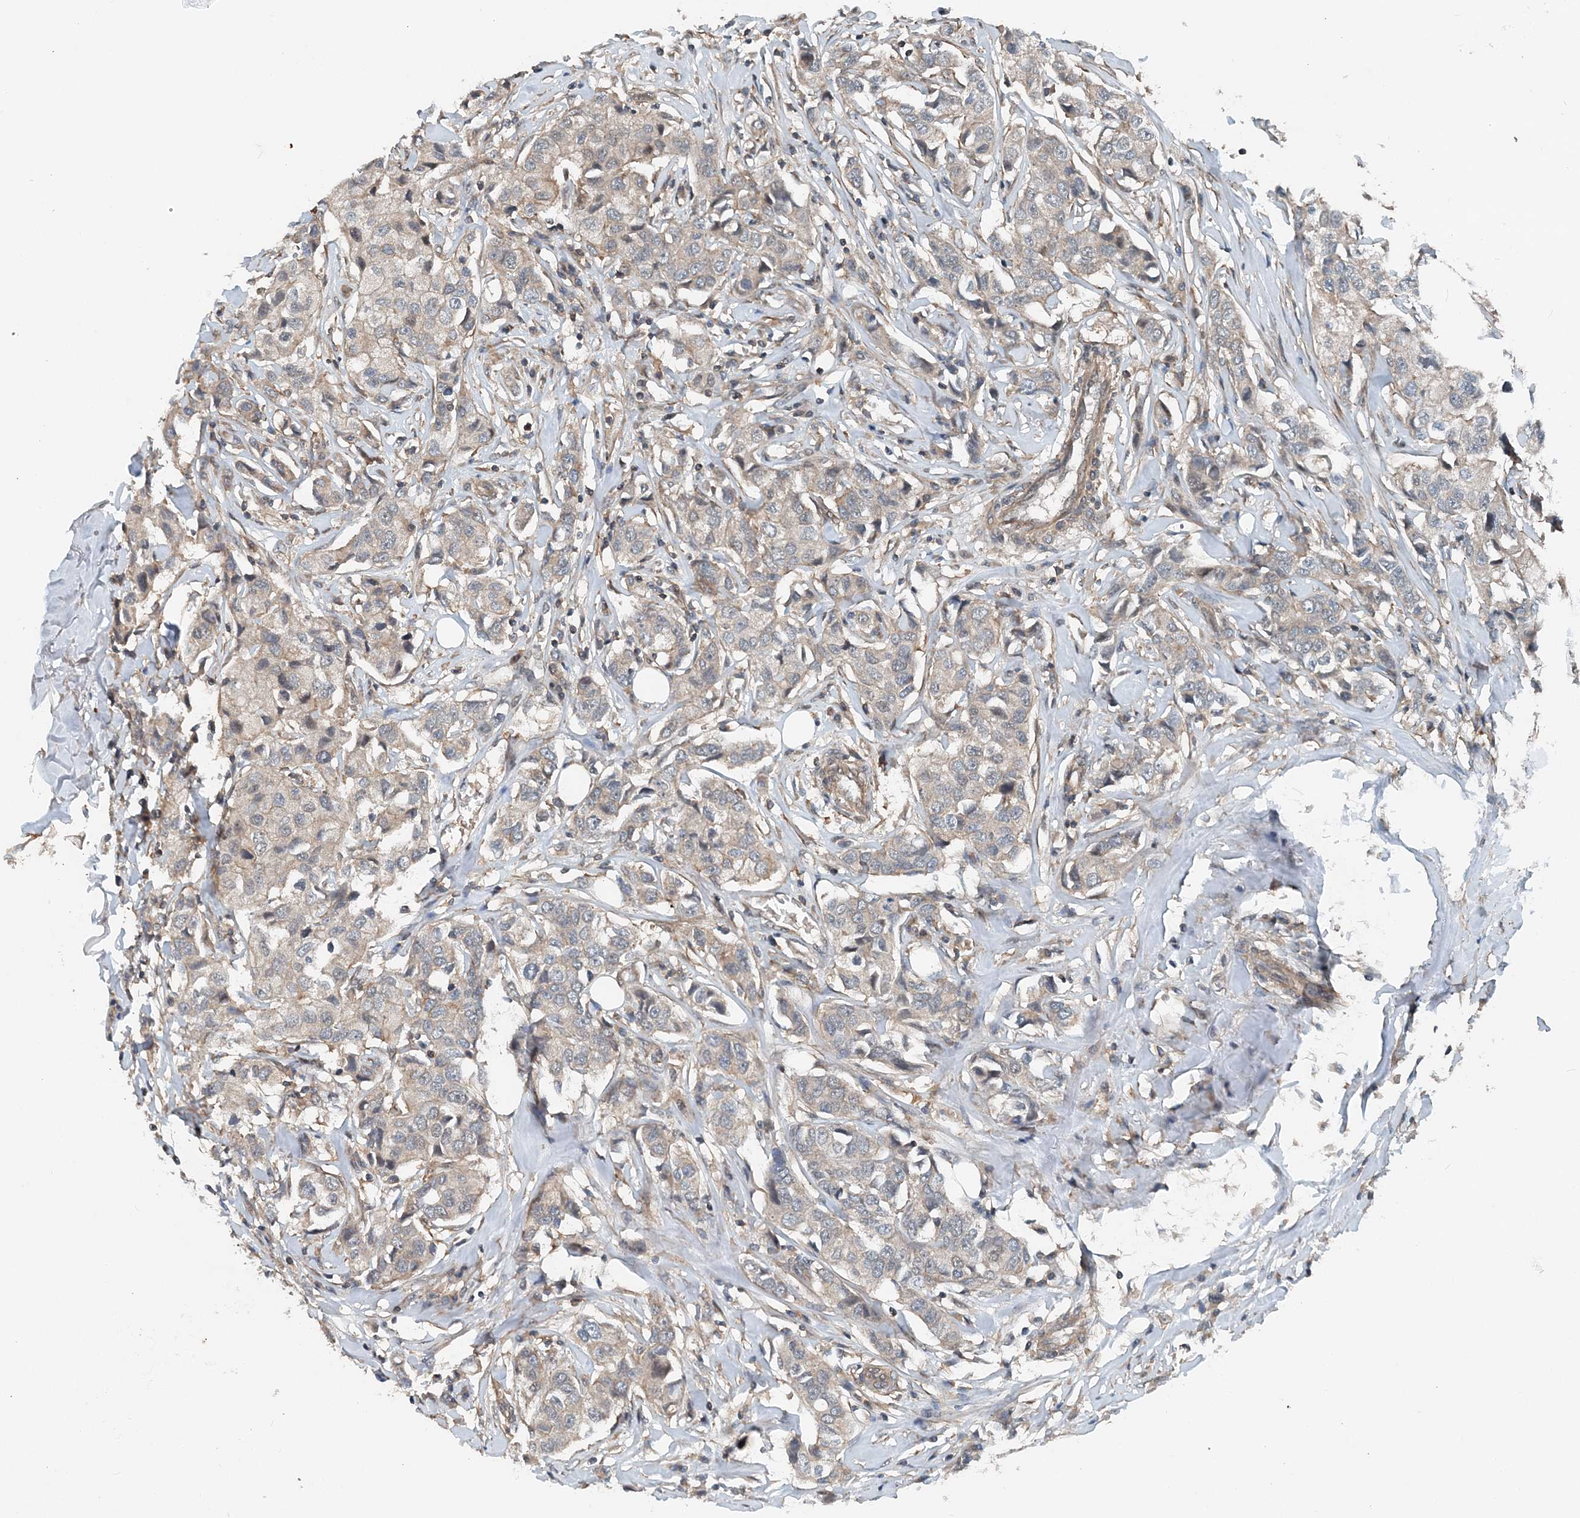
{"staining": {"intensity": "weak", "quantity": "<25%", "location": "cytoplasmic/membranous"}, "tissue": "breast cancer", "cell_type": "Tumor cells", "image_type": "cancer", "snomed": [{"axis": "morphology", "description": "Duct carcinoma"}, {"axis": "topography", "description": "Breast"}], "caption": "Image shows no significant protein expression in tumor cells of breast cancer (intraductal carcinoma). (DAB IHC visualized using brightfield microscopy, high magnification).", "gene": "SMPD3", "patient": {"sex": "female", "age": 80}}